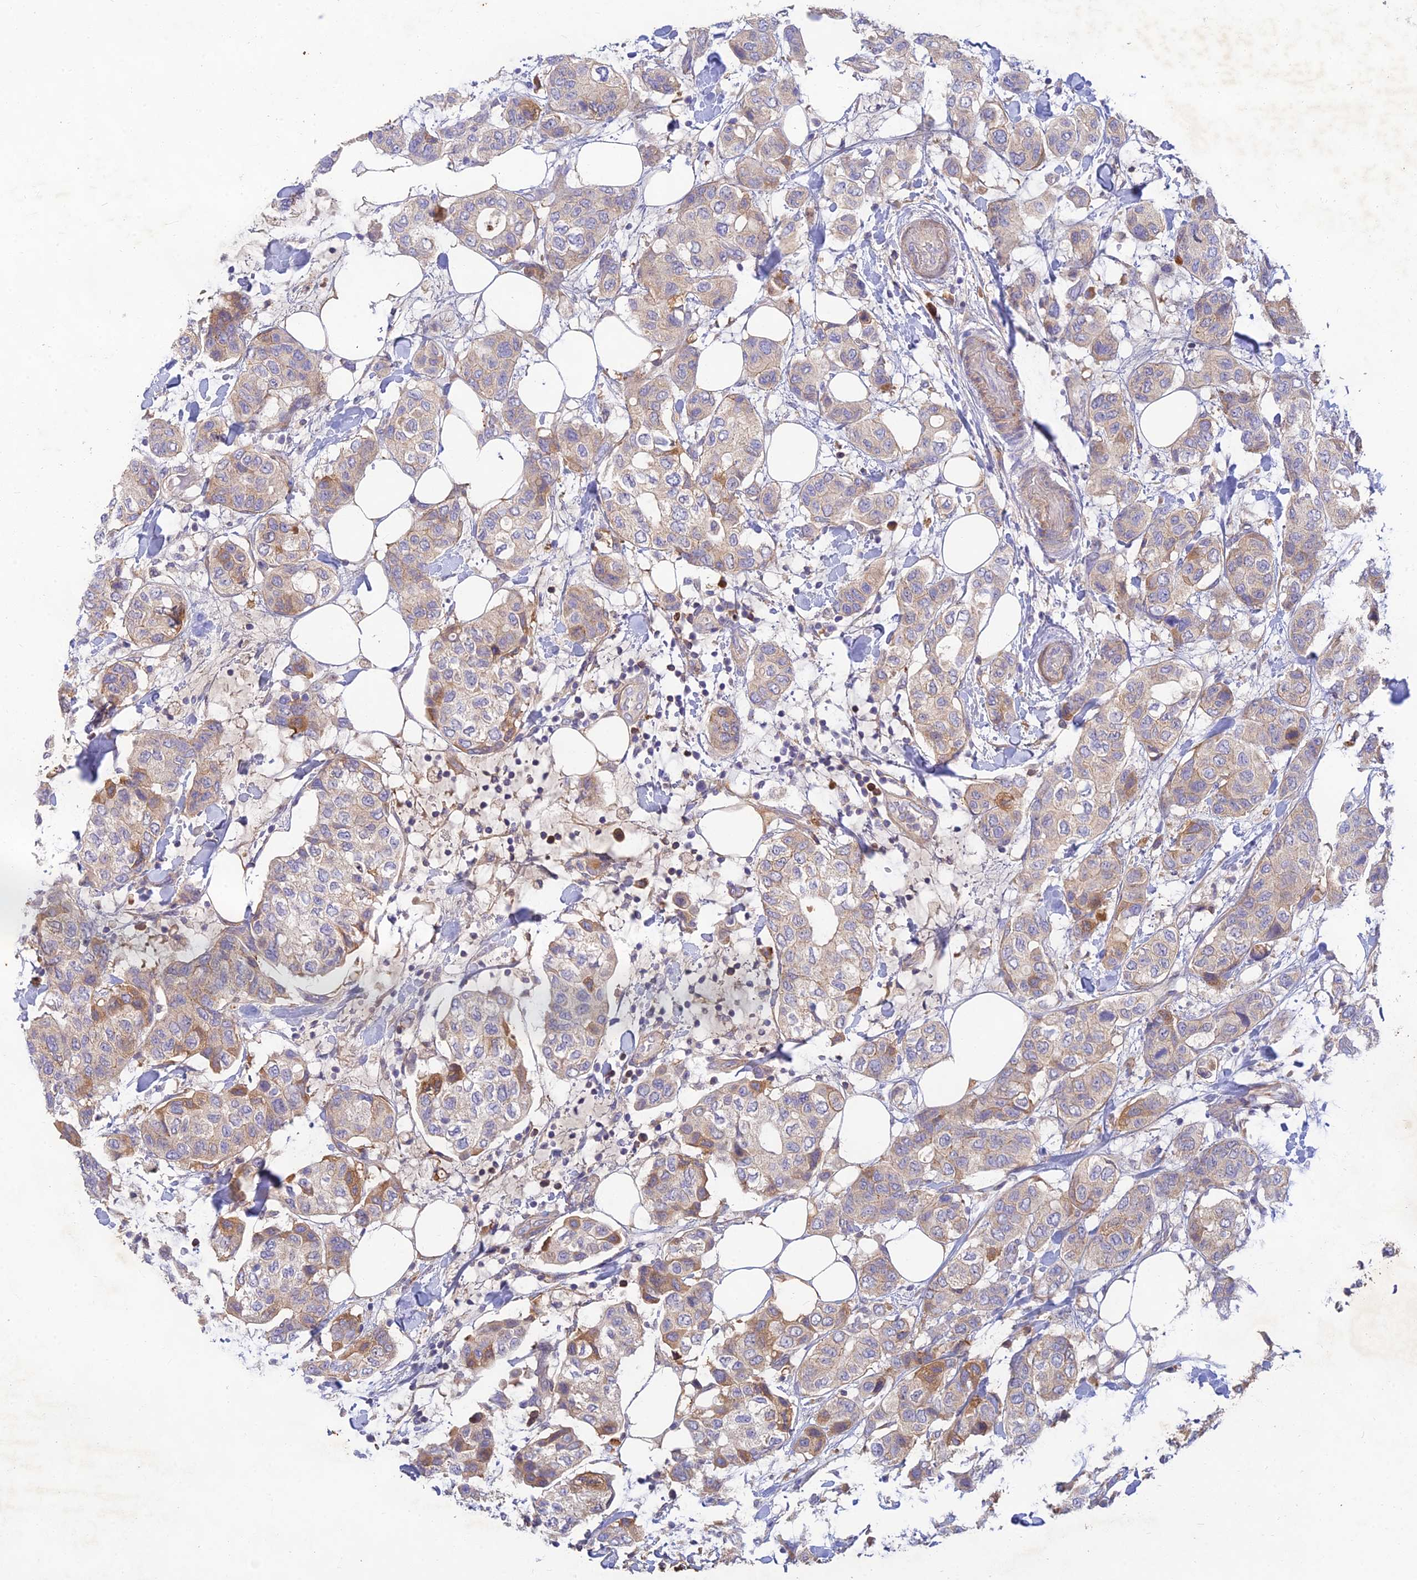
{"staining": {"intensity": "weak", "quantity": "25%-75%", "location": "cytoplasmic/membranous"}, "tissue": "breast cancer", "cell_type": "Tumor cells", "image_type": "cancer", "snomed": [{"axis": "morphology", "description": "Lobular carcinoma"}, {"axis": "topography", "description": "Breast"}], "caption": "Protein staining of breast cancer tissue exhibits weak cytoplasmic/membranous staining in approximately 25%-75% of tumor cells.", "gene": "ACSM5", "patient": {"sex": "female", "age": 51}}